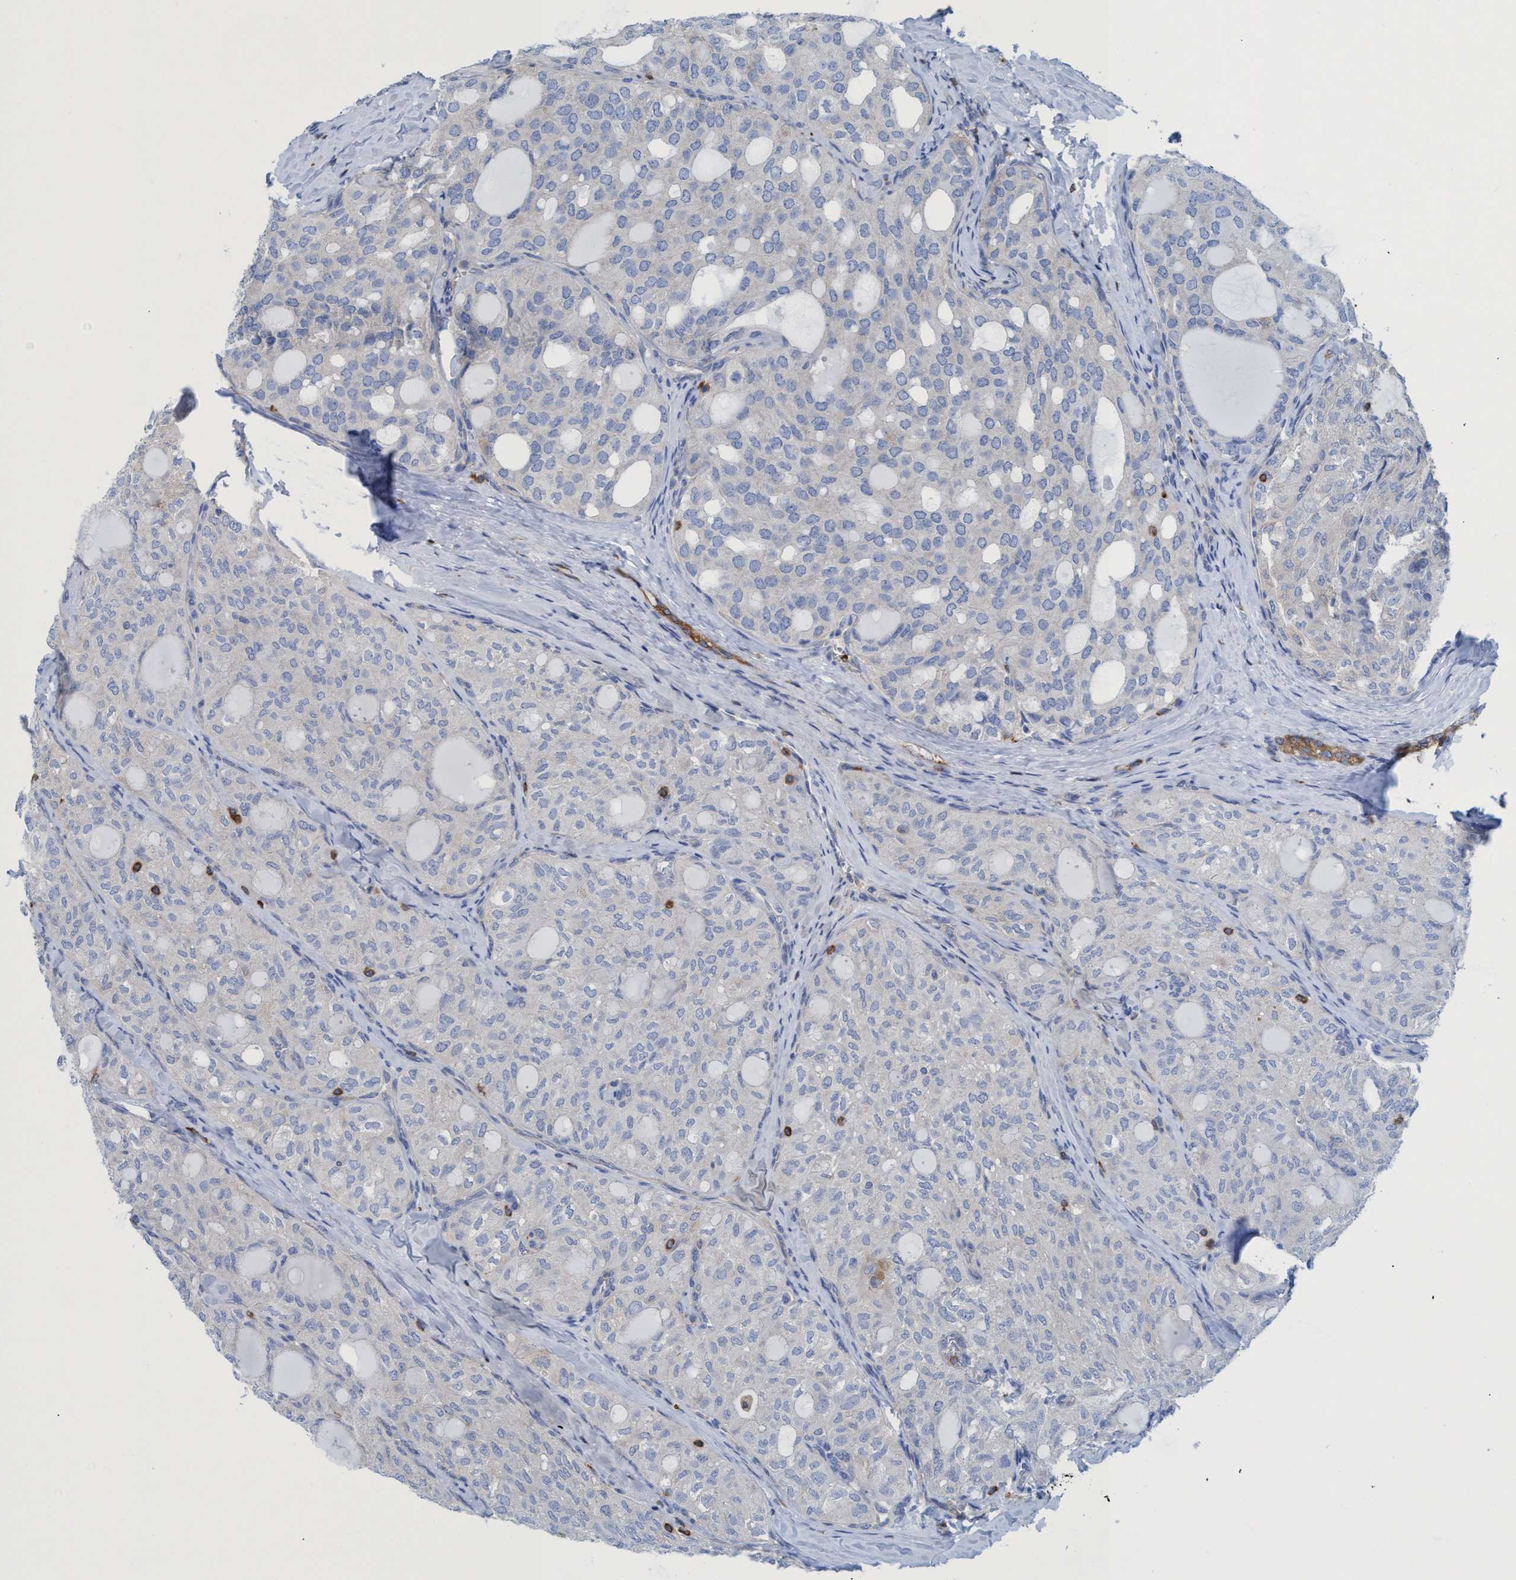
{"staining": {"intensity": "negative", "quantity": "none", "location": "none"}, "tissue": "thyroid cancer", "cell_type": "Tumor cells", "image_type": "cancer", "snomed": [{"axis": "morphology", "description": "Follicular adenoma carcinoma, NOS"}, {"axis": "topography", "description": "Thyroid gland"}], "caption": "Immunohistochemistry (IHC) of thyroid follicular adenoma carcinoma reveals no staining in tumor cells.", "gene": "EZR", "patient": {"sex": "male", "age": 75}}